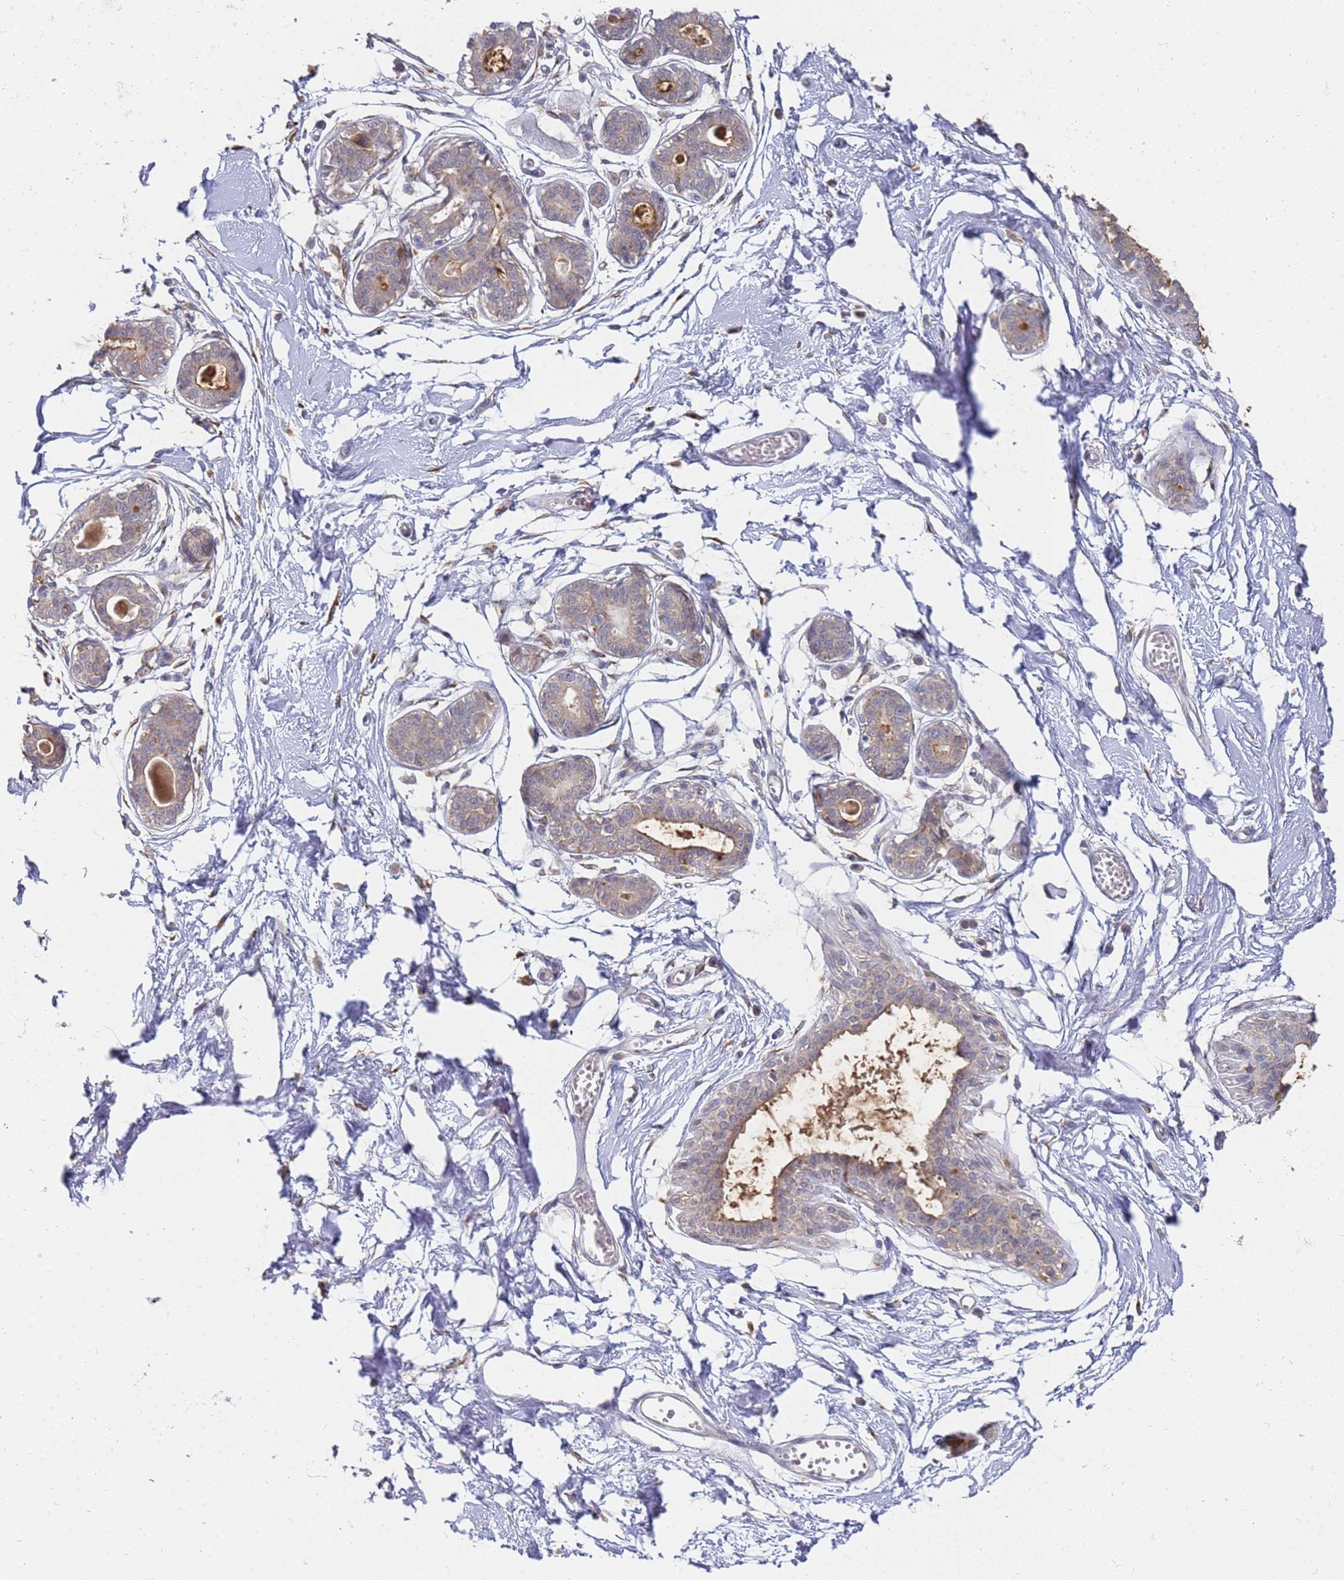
{"staining": {"intensity": "weak", "quantity": ">75%", "location": "cytoplasmic/membranous"}, "tissue": "breast", "cell_type": "Adipocytes", "image_type": "normal", "snomed": [{"axis": "morphology", "description": "Normal tissue, NOS"}, {"axis": "topography", "description": "Breast"}], "caption": "The histopathology image shows immunohistochemical staining of benign breast. There is weak cytoplasmic/membranous expression is appreciated in about >75% of adipocytes. The staining was performed using DAB to visualize the protein expression in brown, while the nuclei were stained in blue with hematoxylin (Magnification: 20x).", "gene": "VRK2", "patient": {"sex": "female", "age": 45}}